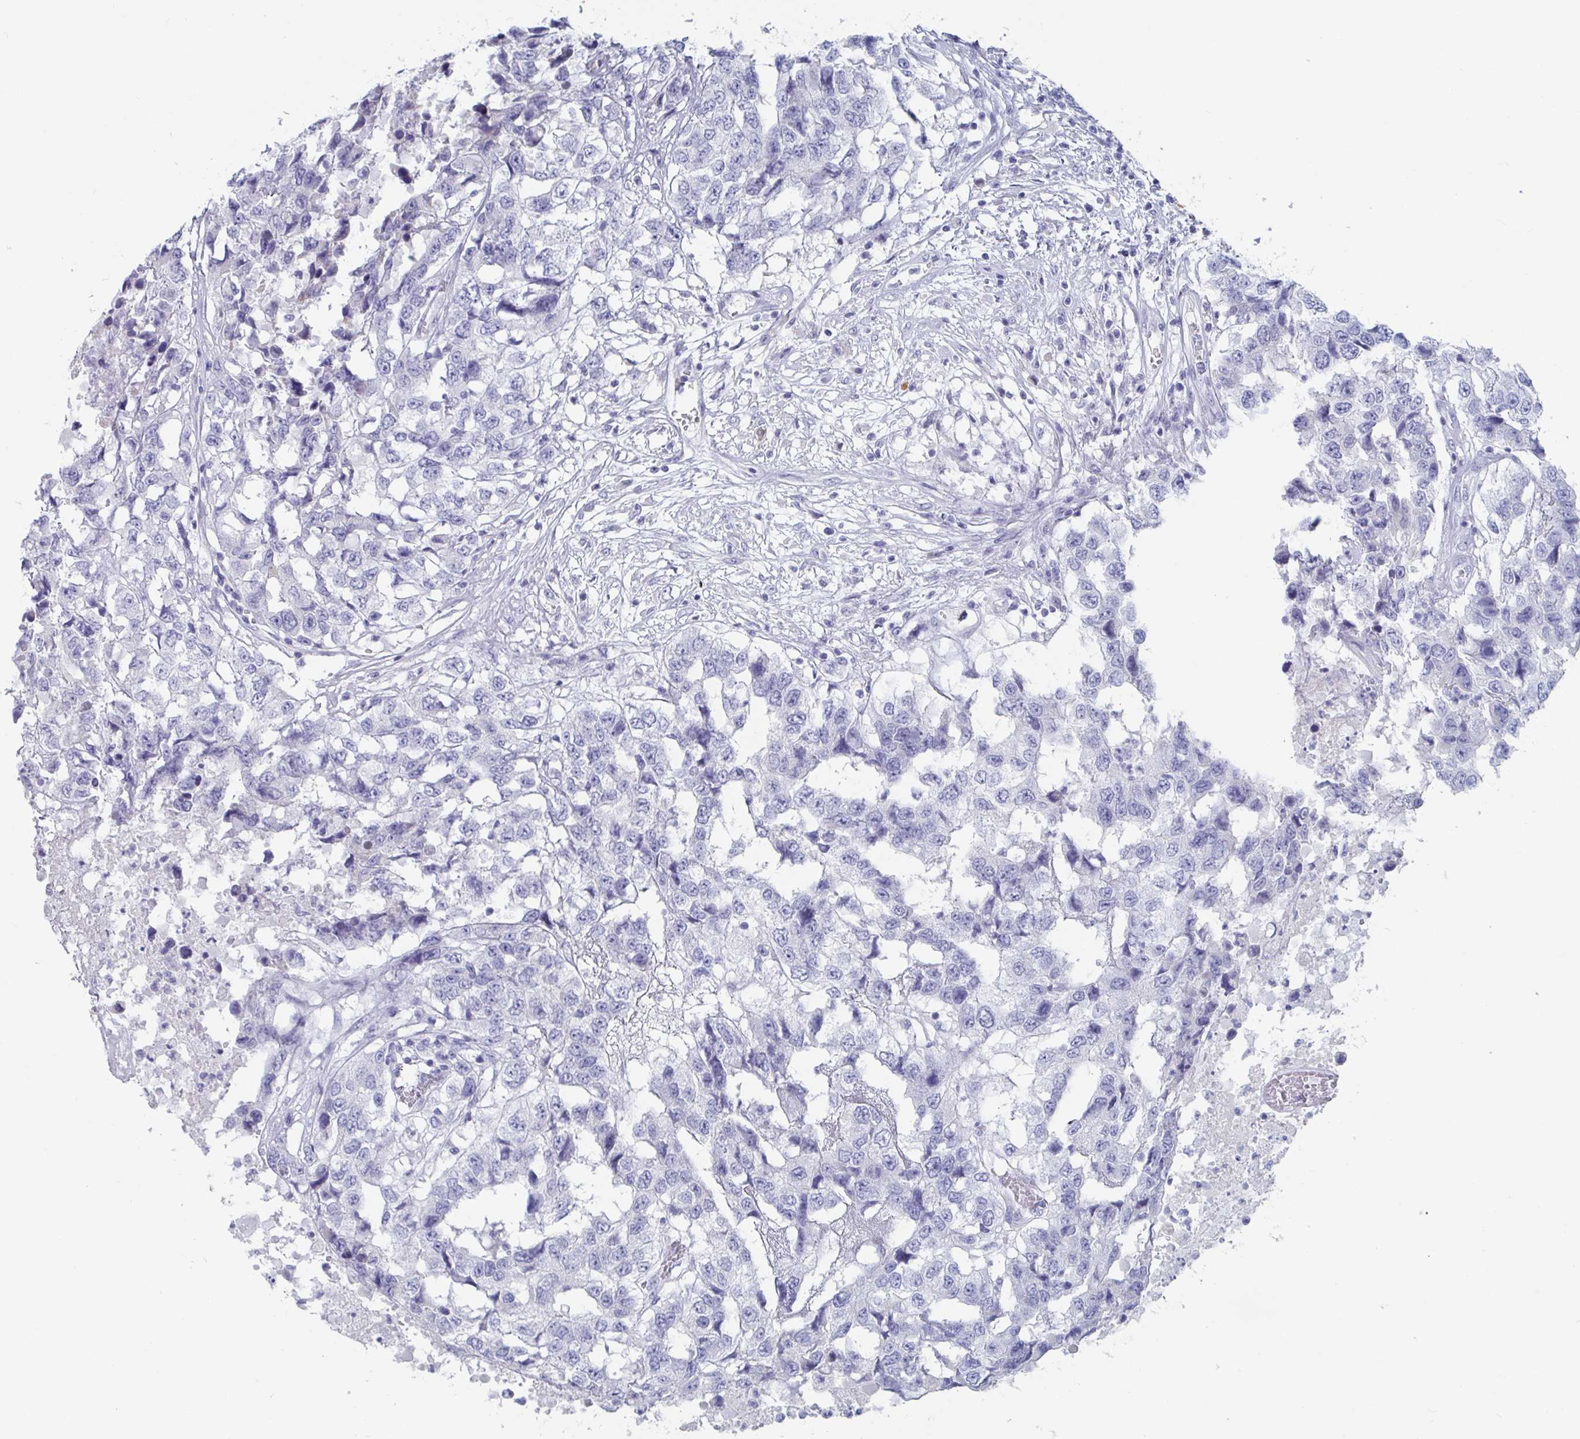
{"staining": {"intensity": "negative", "quantity": "none", "location": "none"}, "tissue": "testis cancer", "cell_type": "Tumor cells", "image_type": "cancer", "snomed": [{"axis": "morphology", "description": "Carcinoma, Embryonal, NOS"}, {"axis": "topography", "description": "Testis"}], "caption": "Embryonal carcinoma (testis) was stained to show a protein in brown. There is no significant positivity in tumor cells. (Brightfield microscopy of DAB (3,3'-diaminobenzidine) IHC at high magnification).", "gene": "DPEP3", "patient": {"sex": "male", "age": 83}}